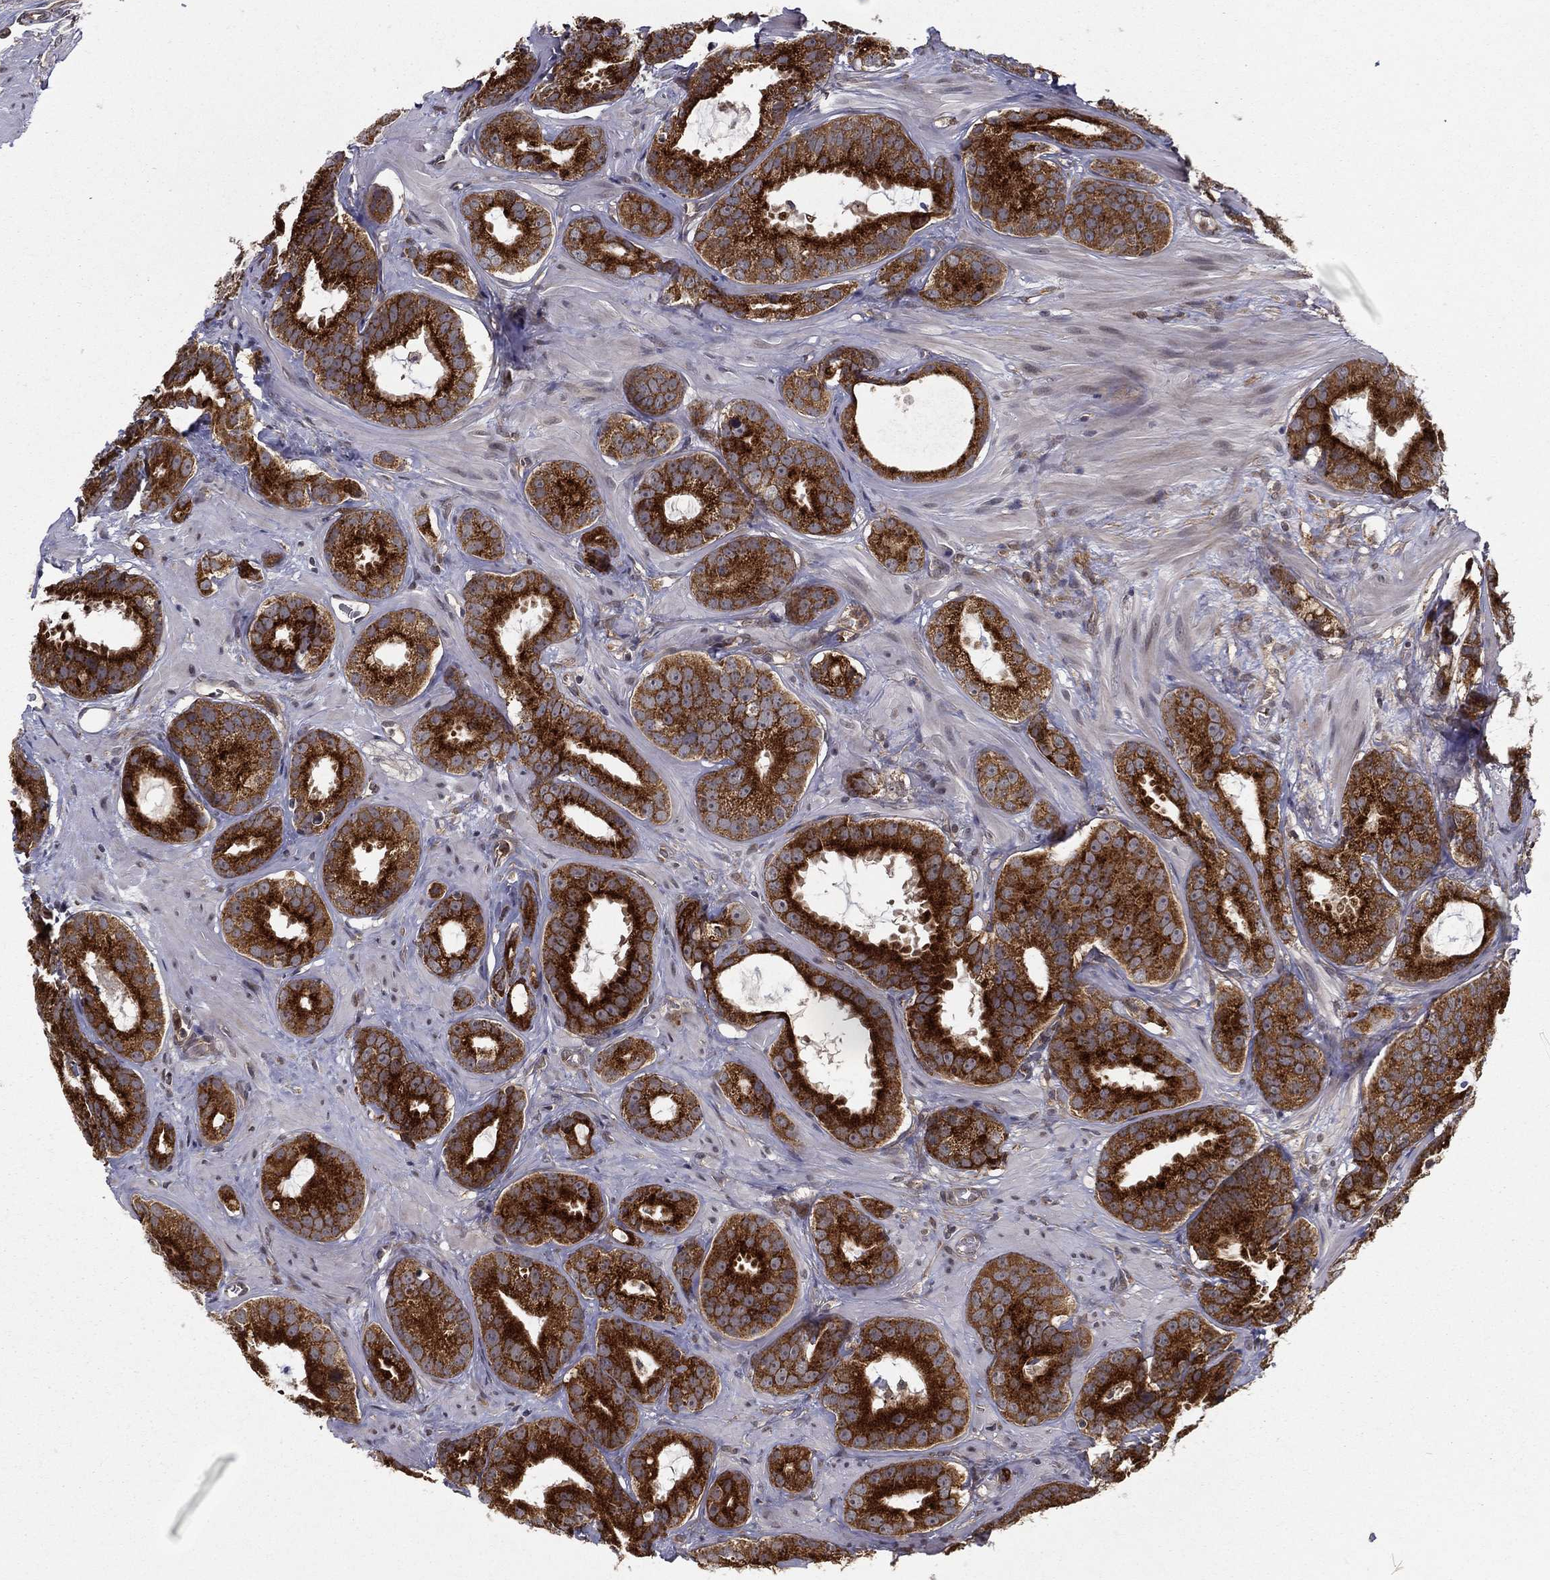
{"staining": {"intensity": "strong", "quantity": ">75%", "location": "cytoplasmic/membranous"}, "tissue": "prostate cancer", "cell_type": "Tumor cells", "image_type": "cancer", "snomed": [{"axis": "morphology", "description": "Adenocarcinoma, NOS"}, {"axis": "topography", "description": "Prostate"}], "caption": "DAB (3,3'-diaminobenzidine) immunohistochemical staining of prostate cancer (adenocarcinoma) exhibits strong cytoplasmic/membranous protein expression in approximately >75% of tumor cells.", "gene": "UACA", "patient": {"sex": "male", "age": 69}}